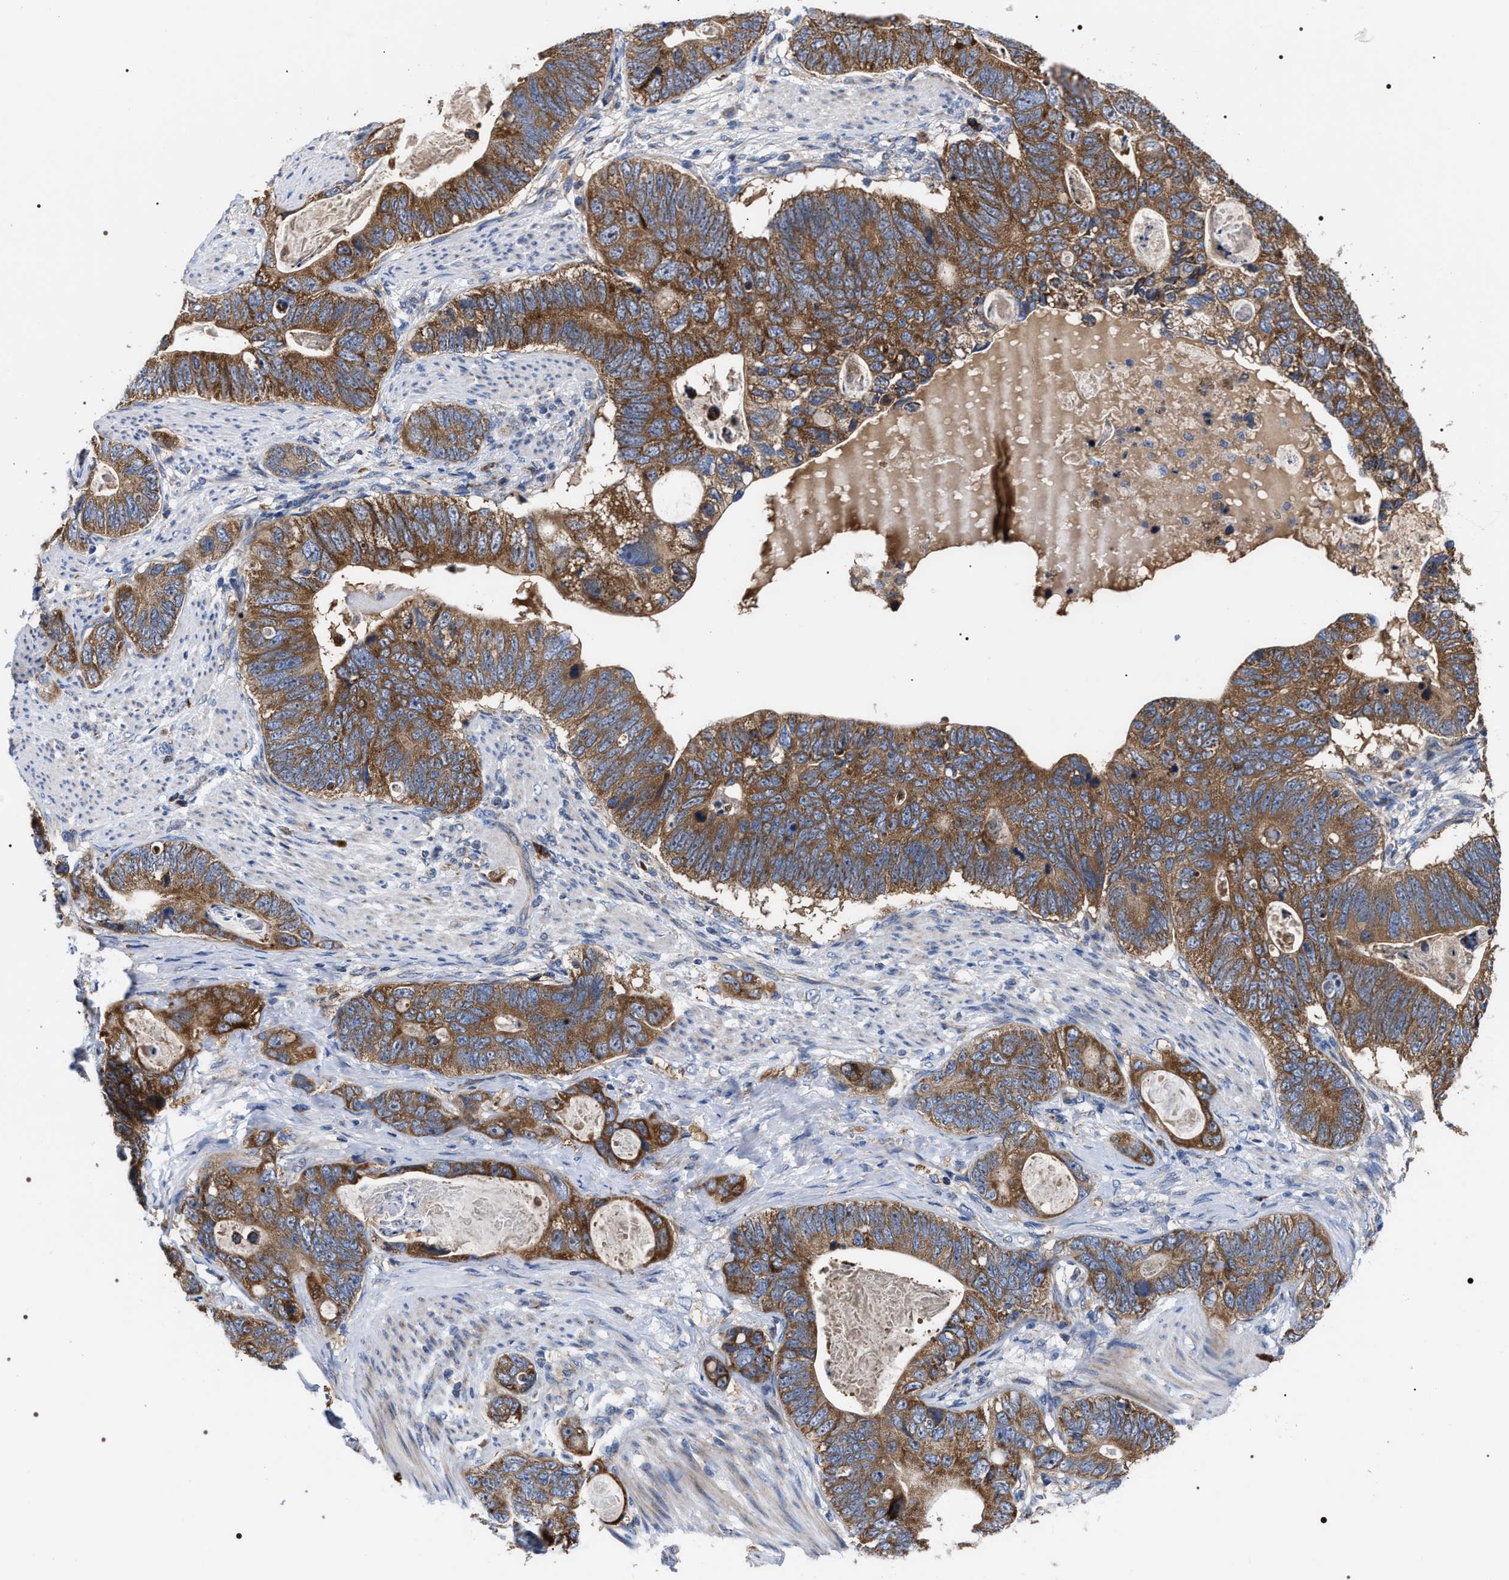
{"staining": {"intensity": "moderate", "quantity": ">75%", "location": "cytoplasmic/membranous"}, "tissue": "stomach cancer", "cell_type": "Tumor cells", "image_type": "cancer", "snomed": [{"axis": "morphology", "description": "Normal tissue, NOS"}, {"axis": "morphology", "description": "Adenocarcinoma, NOS"}, {"axis": "topography", "description": "Stomach"}], "caption": "Protein staining by immunohistochemistry reveals moderate cytoplasmic/membranous expression in approximately >75% of tumor cells in stomach adenocarcinoma. The protein of interest is stained brown, and the nuclei are stained in blue (DAB IHC with brightfield microscopy, high magnification).", "gene": "MACC1", "patient": {"sex": "female", "age": 89}}